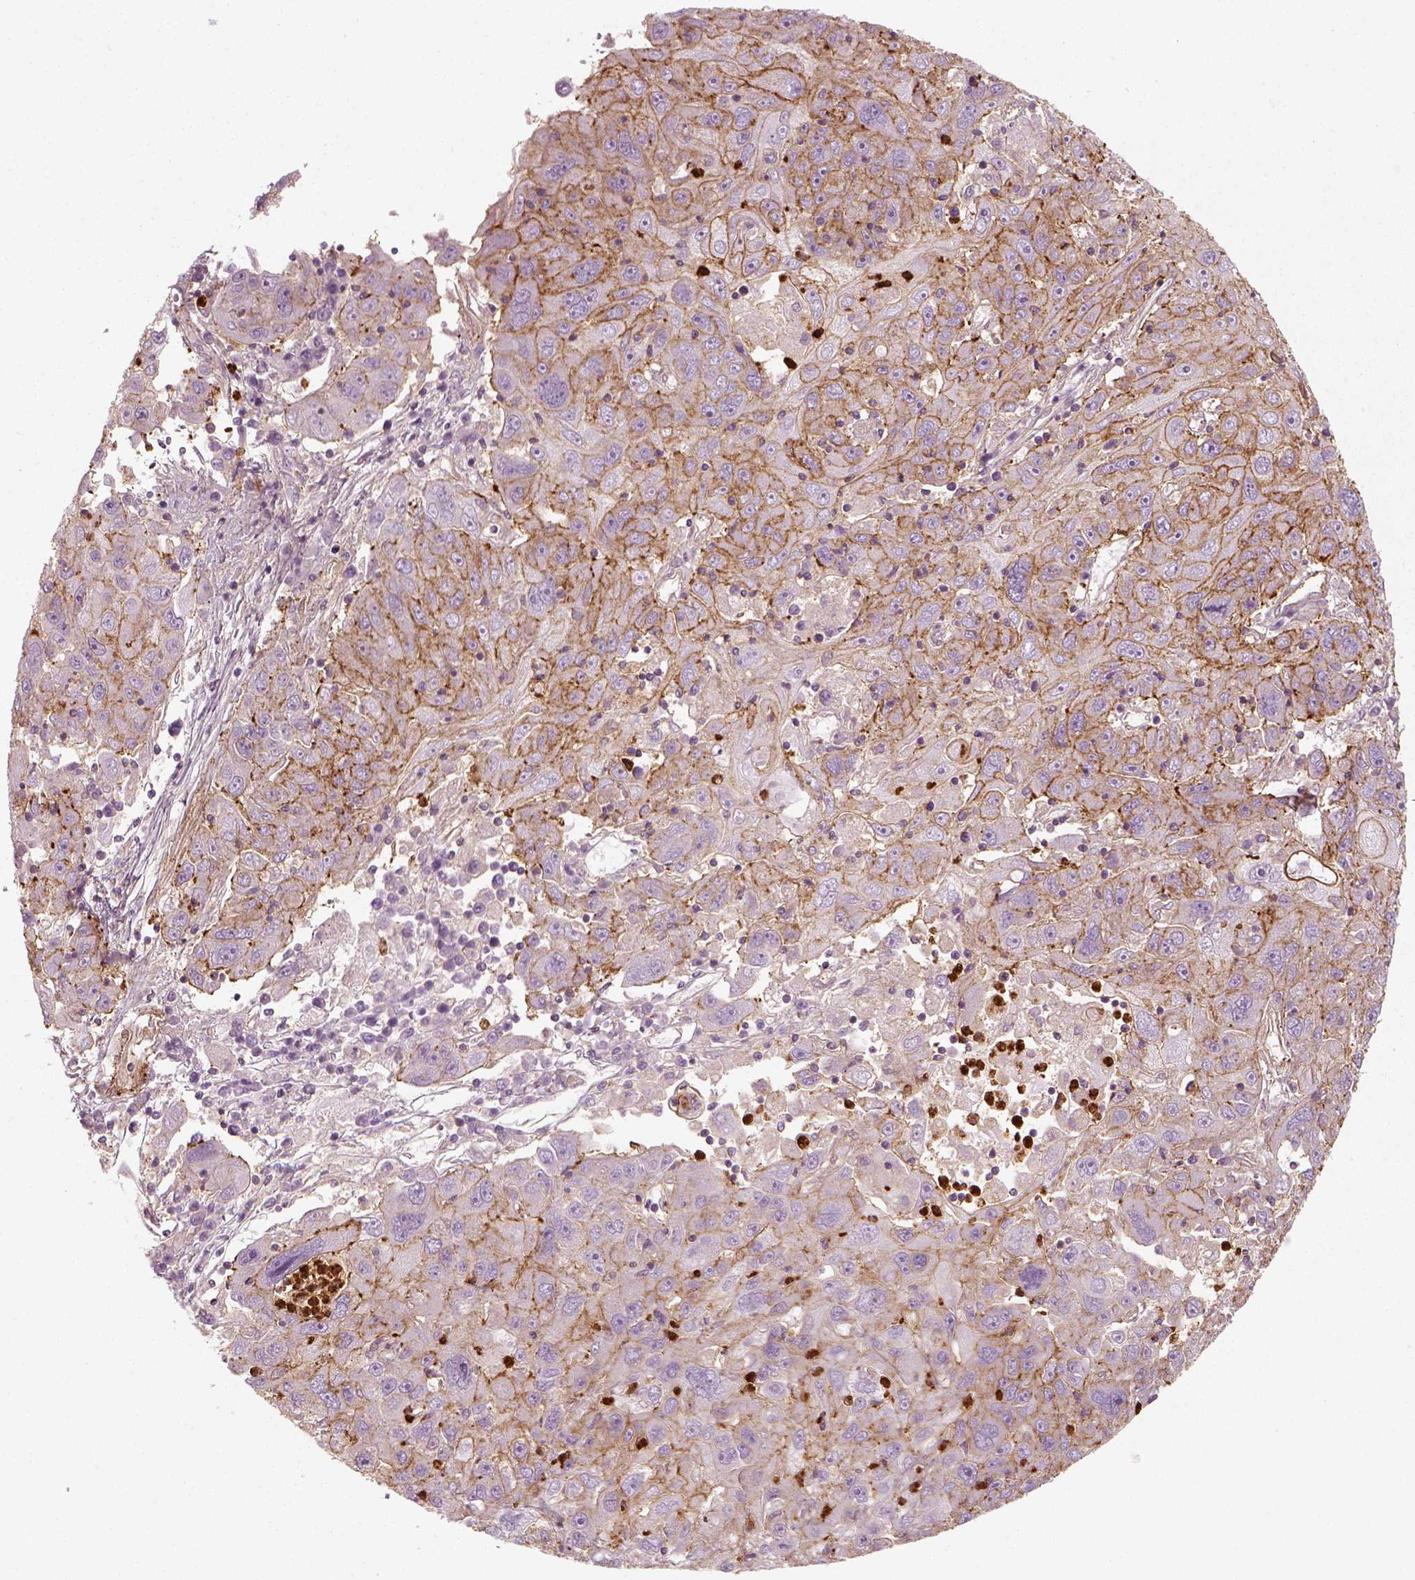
{"staining": {"intensity": "moderate", "quantity": ">75%", "location": "cytoplasmic/membranous"}, "tissue": "stomach cancer", "cell_type": "Tumor cells", "image_type": "cancer", "snomed": [{"axis": "morphology", "description": "Adenocarcinoma, NOS"}, {"axis": "topography", "description": "Stomach"}], "caption": "Stomach cancer (adenocarcinoma) stained with DAB (3,3'-diaminobenzidine) IHC displays medium levels of moderate cytoplasmic/membranous staining in approximately >75% of tumor cells. Using DAB (3,3'-diaminobenzidine) (brown) and hematoxylin (blue) stains, captured at high magnification using brightfield microscopy.", "gene": "NPTN", "patient": {"sex": "male", "age": 56}}